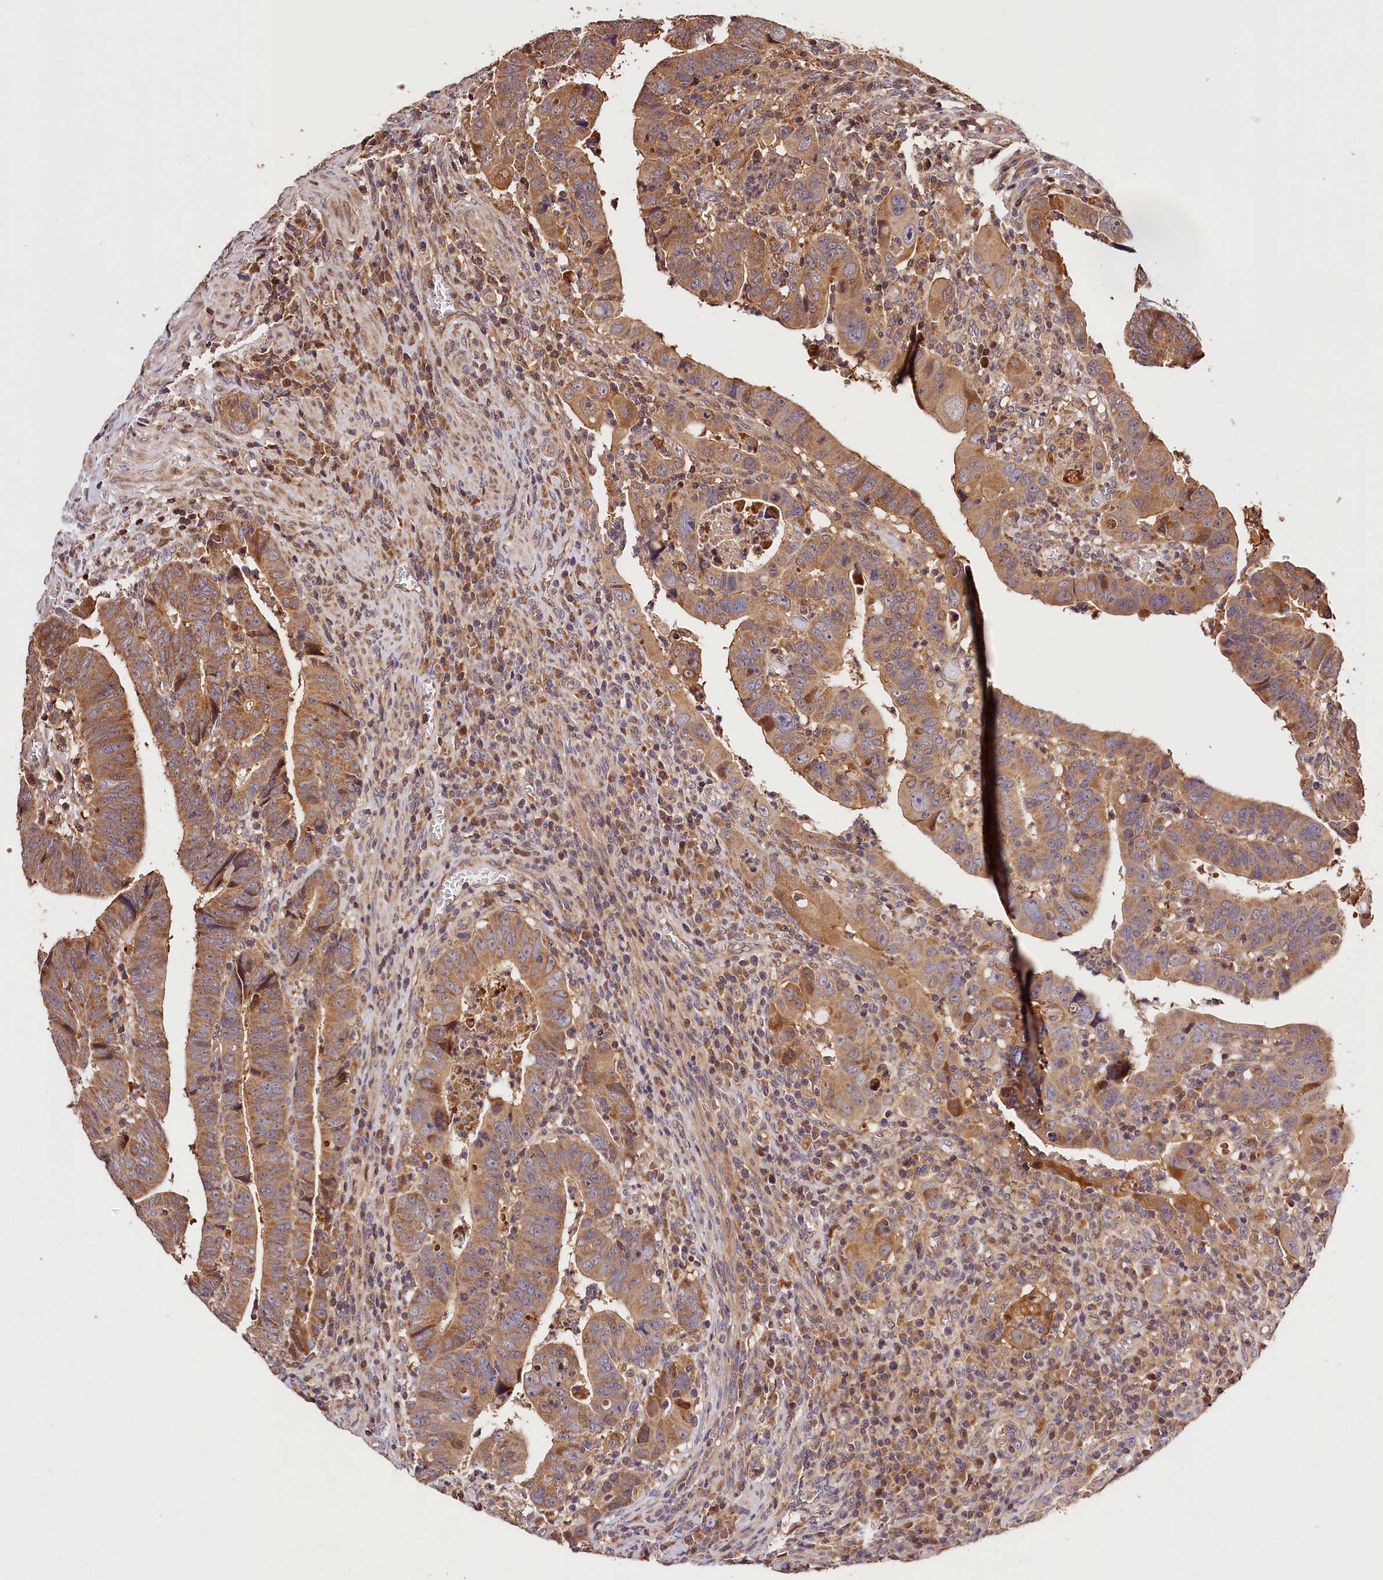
{"staining": {"intensity": "moderate", "quantity": ">75%", "location": "cytoplasmic/membranous"}, "tissue": "colorectal cancer", "cell_type": "Tumor cells", "image_type": "cancer", "snomed": [{"axis": "morphology", "description": "Normal tissue, NOS"}, {"axis": "morphology", "description": "Adenocarcinoma, NOS"}, {"axis": "topography", "description": "Rectum"}], "caption": "Brown immunohistochemical staining in human adenocarcinoma (colorectal) reveals moderate cytoplasmic/membranous expression in about >75% of tumor cells.", "gene": "KPTN", "patient": {"sex": "female", "age": 65}}